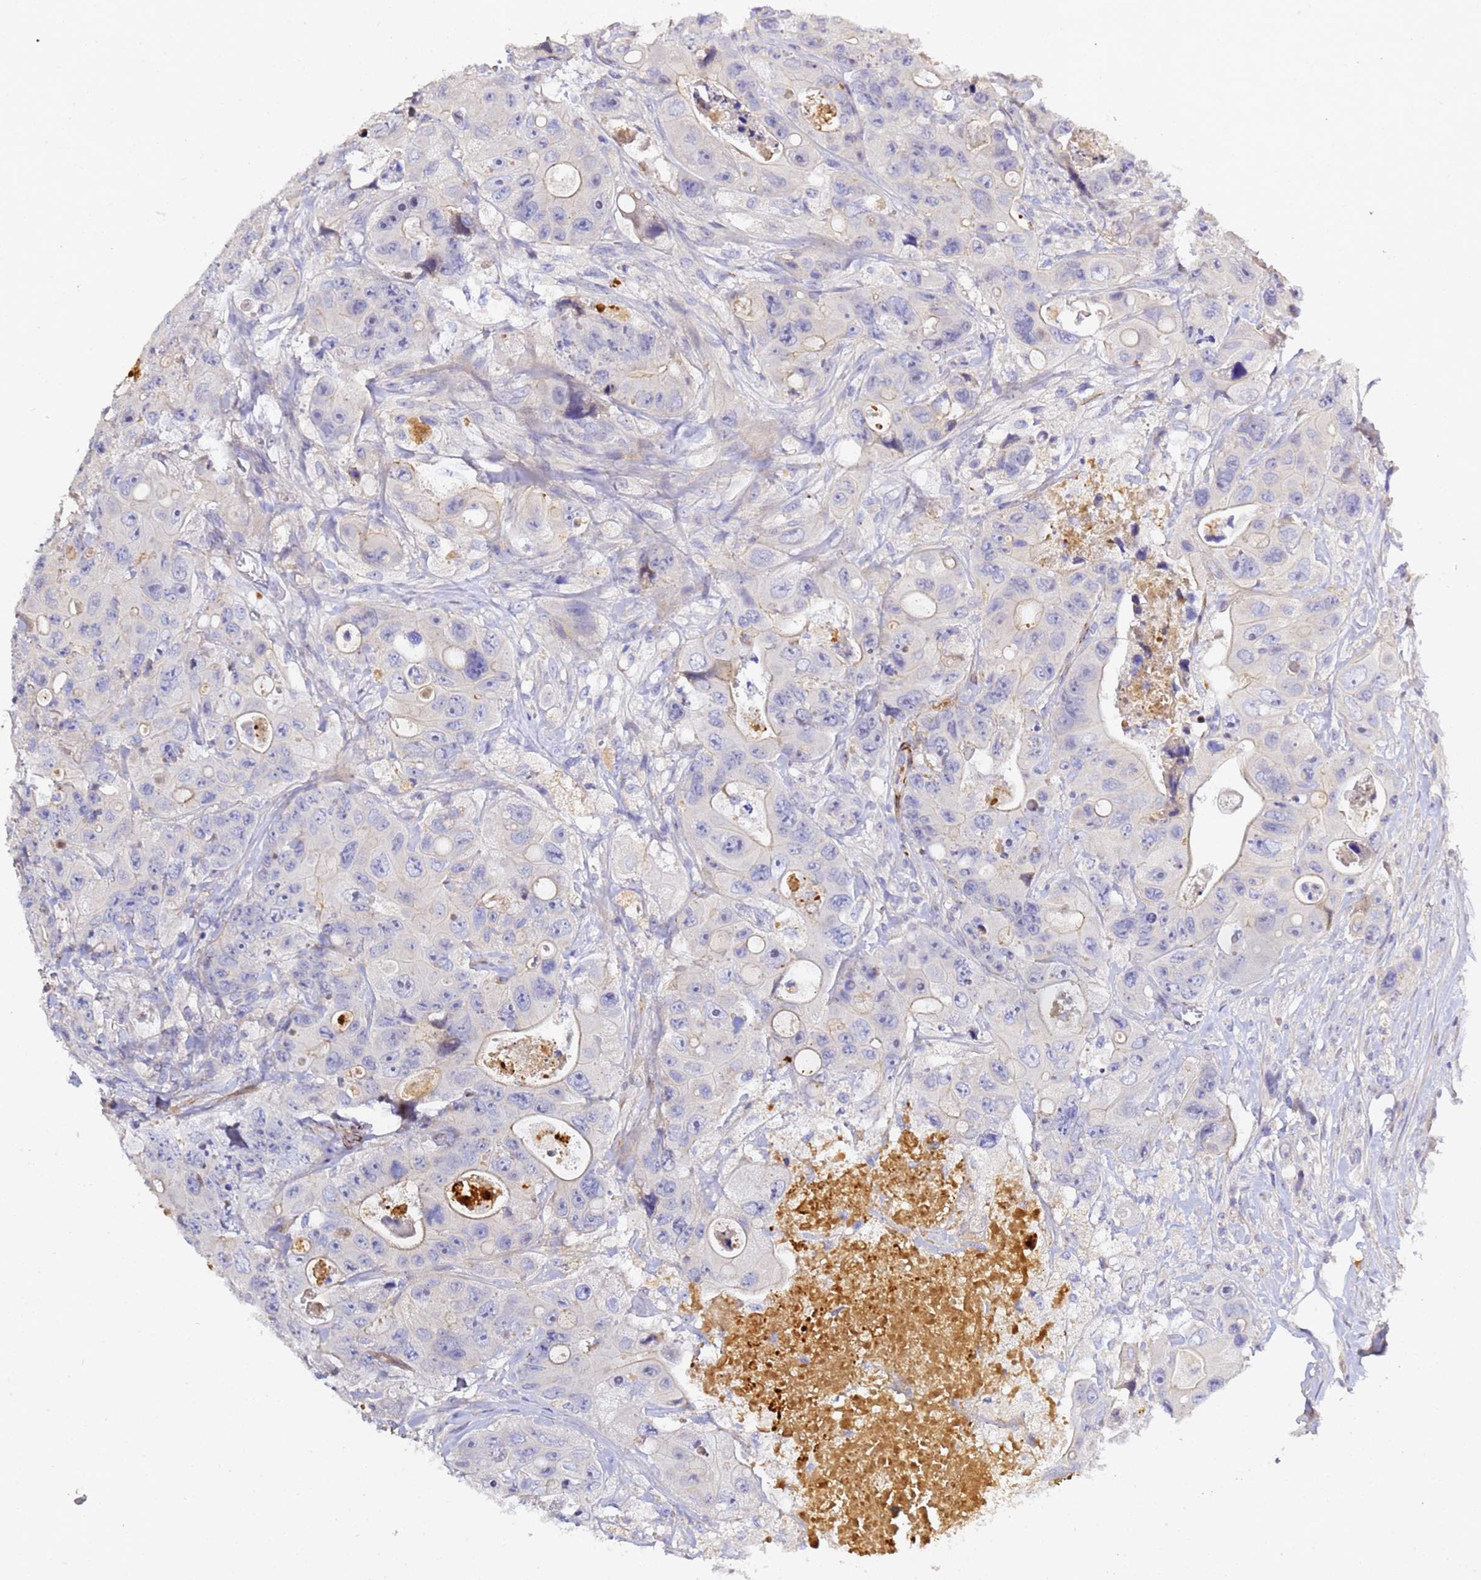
{"staining": {"intensity": "negative", "quantity": "none", "location": "none"}, "tissue": "colorectal cancer", "cell_type": "Tumor cells", "image_type": "cancer", "snomed": [{"axis": "morphology", "description": "Adenocarcinoma, NOS"}, {"axis": "topography", "description": "Colon"}], "caption": "This is a histopathology image of immunohistochemistry staining of adenocarcinoma (colorectal), which shows no expression in tumor cells.", "gene": "CFH", "patient": {"sex": "female", "age": 46}}